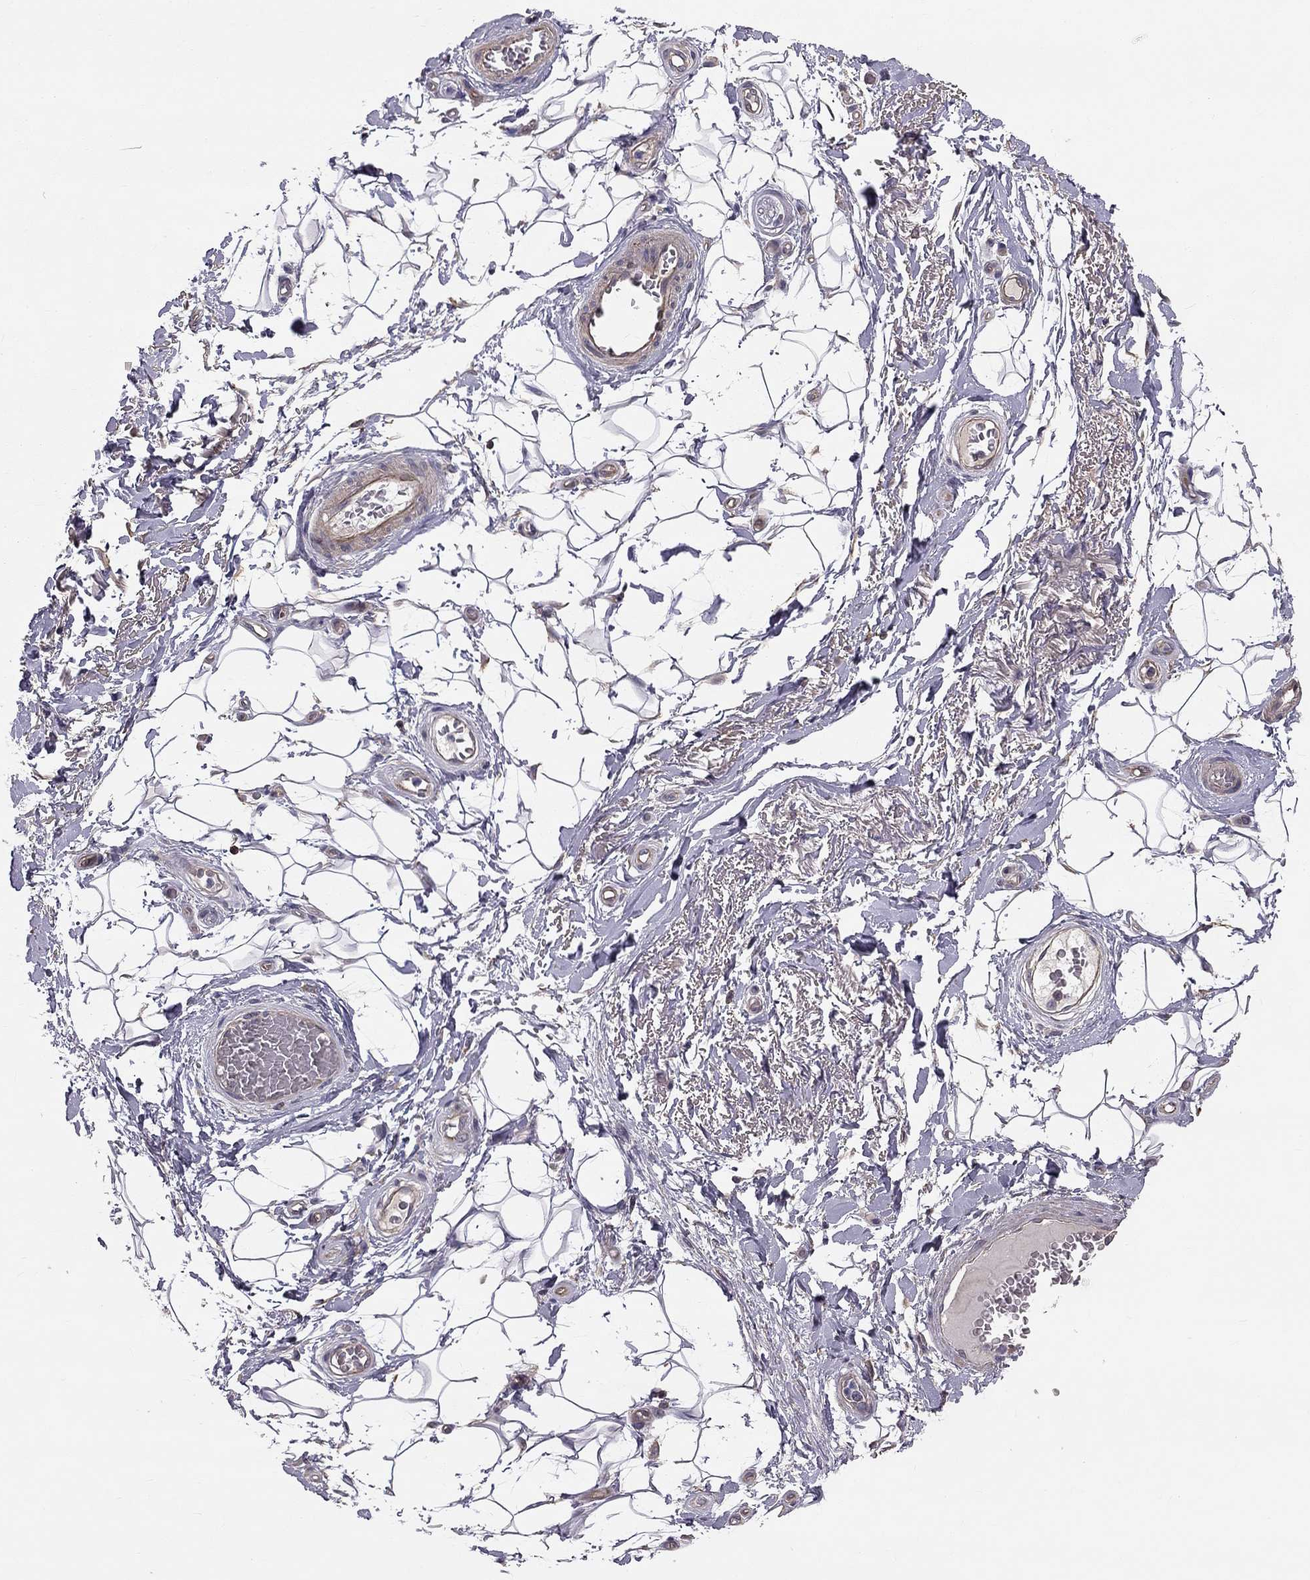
{"staining": {"intensity": "negative", "quantity": "none", "location": "none"}, "tissue": "adipose tissue", "cell_type": "Adipocytes", "image_type": "normal", "snomed": [{"axis": "morphology", "description": "Normal tissue, NOS"}, {"axis": "topography", "description": "Anal"}, {"axis": "topography", "description": "Peripheral nerve tissue"}], "caption": "IHC histopathology image of benign adipose tissue: adipose tissue stained with DAB (3,3'-diaminobenzidine) exhibits no significant protein positivity in adipocytes.", "gene": "GJB4", "patient": {"sex": "male", "age": 53}}